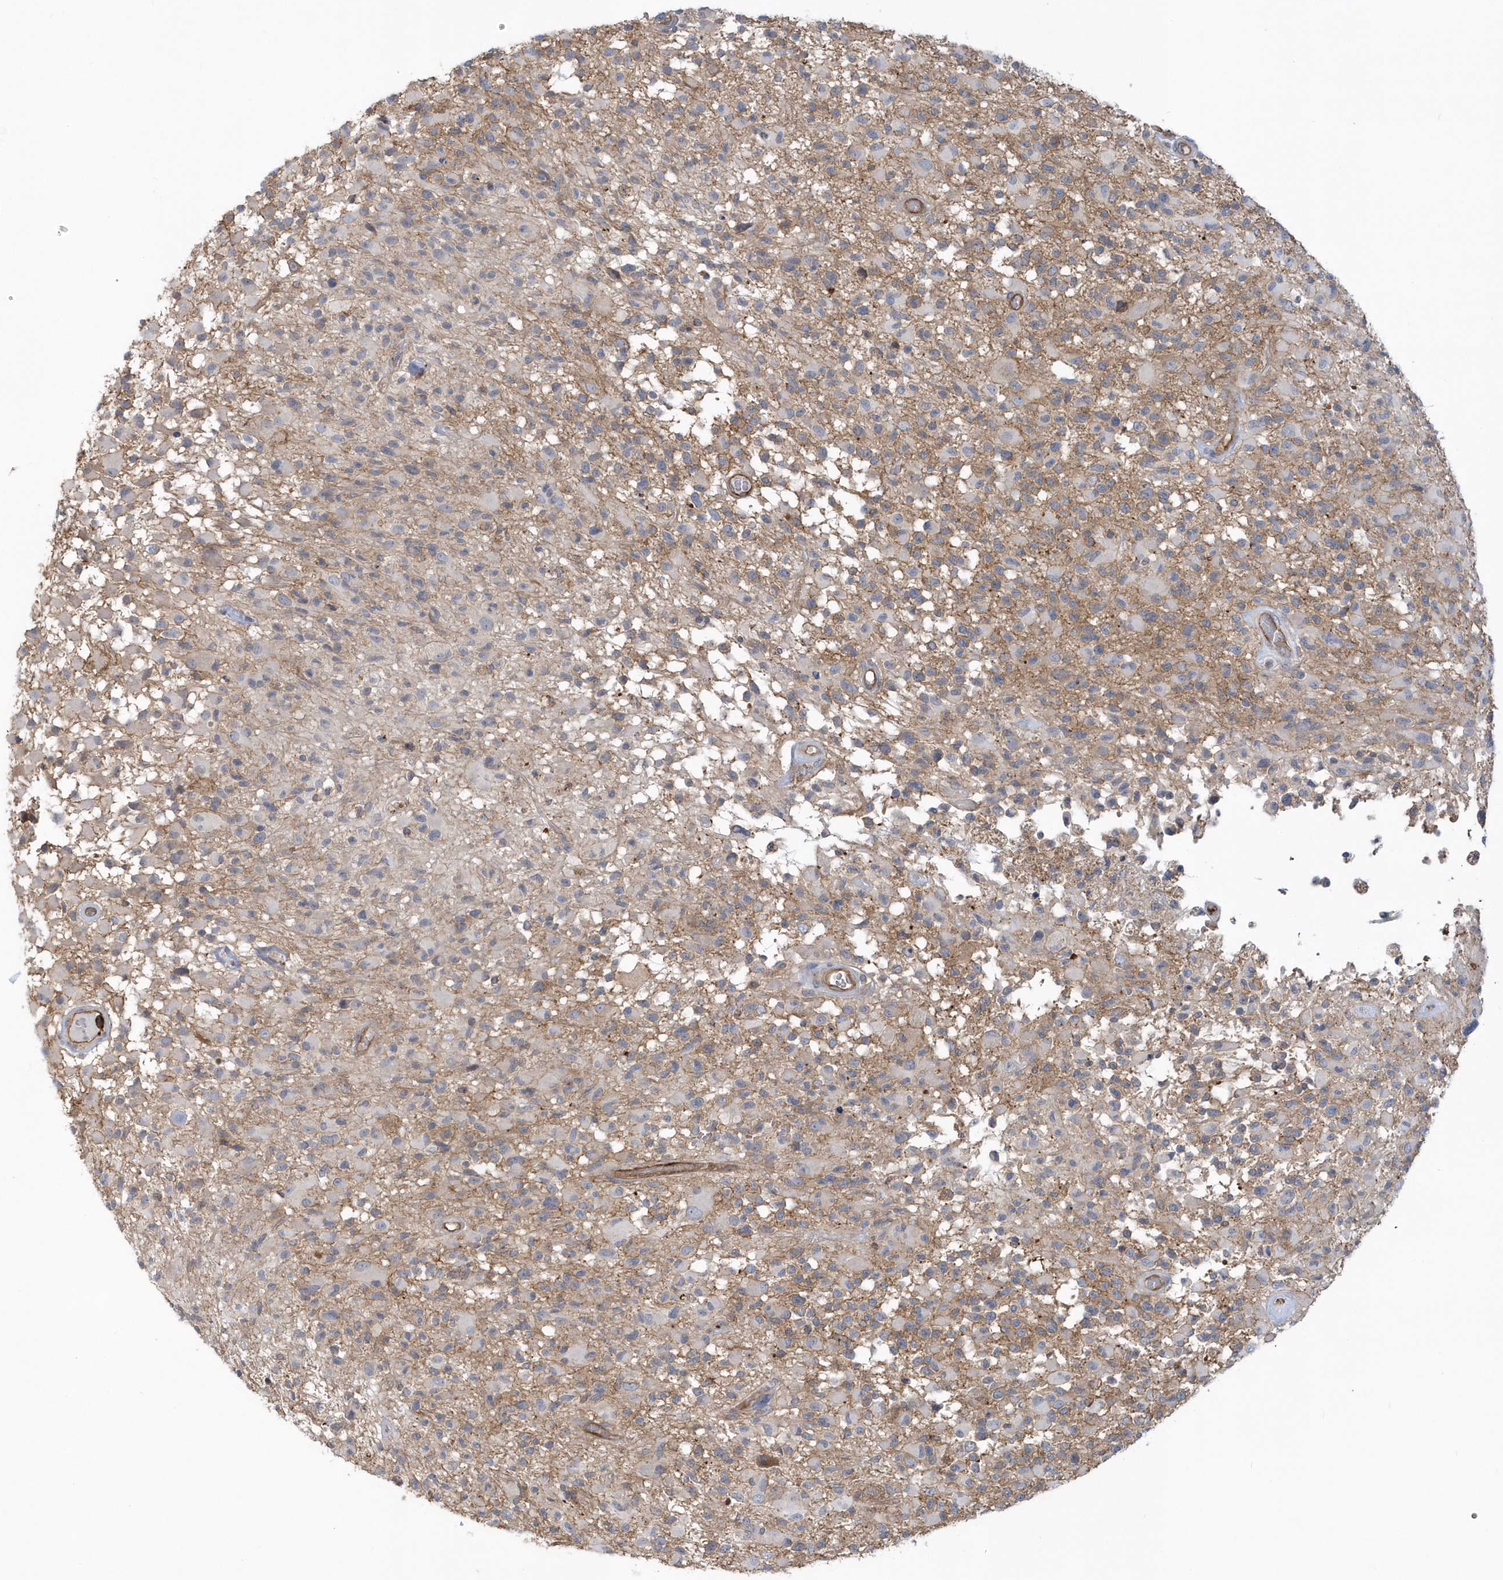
{"staining": {"intensity": "negative", "quantity": "none", "location": "none"}, "tissue": "glioma", "cell_type": "Tumor cells", "image_type": "cancer", "snomed": [{"axis": "morphology", "description": "Glioma, malignant, High grade"}, {"axis": "morphology", "description": "Glioblastoma, NOS"}, {"axis": "topography", "description": "Brain"}], "caption": "Histopathology image shows no significant protein expression in tumor cells of glioma.", "gene": "RAI14", "patient": {"sex": "male", "age": 60}}